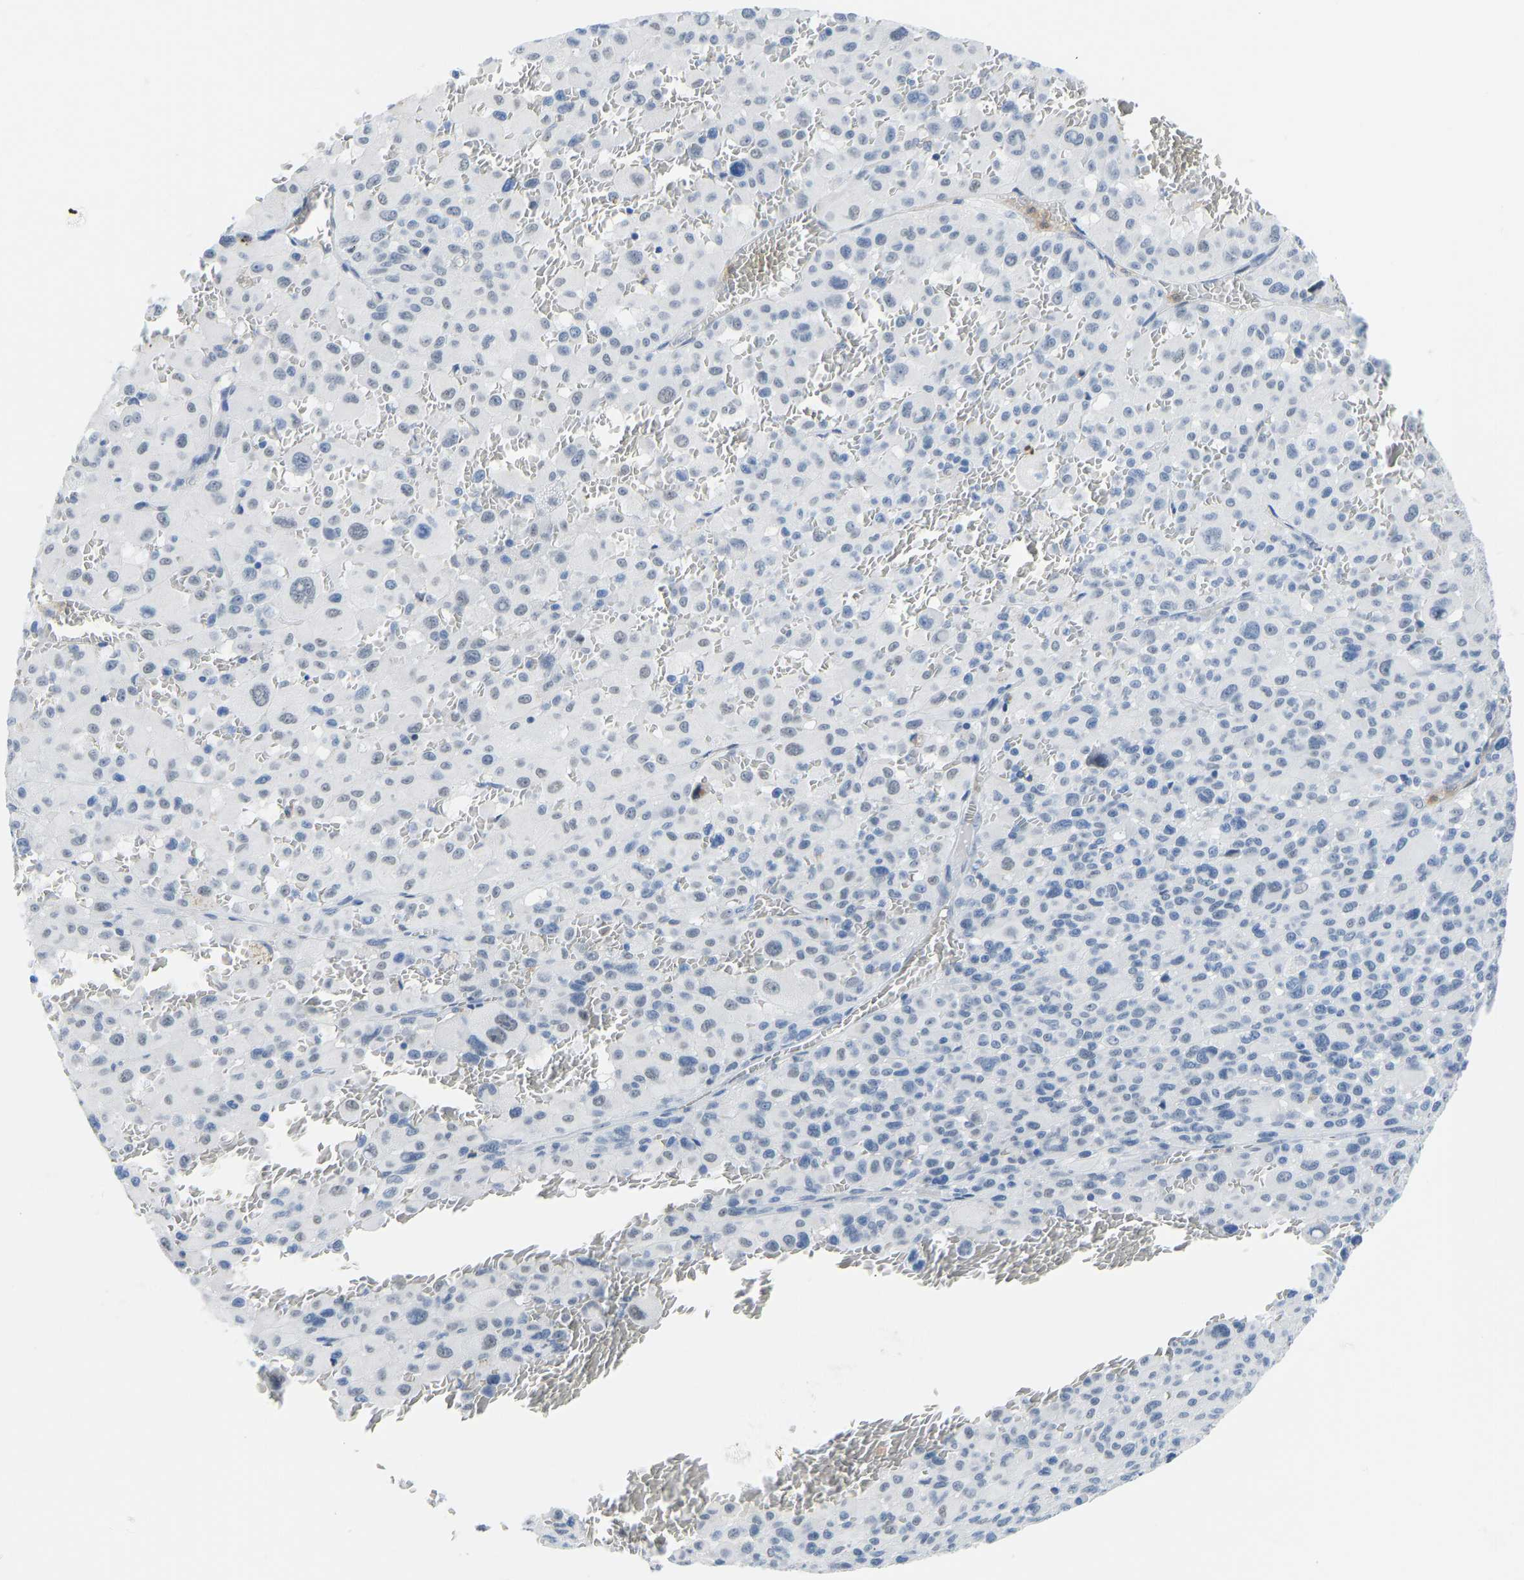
{"staining": {"intensity": "negative", "quantity": "none", "location": "none"}, "tissue": "melanoma", "cell_type": "Tumor cells", "image_type": "cancer", "snomed": [{"axis": "morphology", "description": "Malignant melanoma, Metastatic site"}, {"axis": "topography", "description": "Skin"}], "caption": "Immunohistochemistry (IHC) micrograph of neoplastic tissue: human malignant melanoma (metastatic site) stained with DAB (3,3'-diaminobenzidine) demonstrates no significant protein expression in tumor cells. (DAB (3,3'-diaminobenzidine) immunohistochemistry, high magnification).", "gene": "TXNDC2", "patient": {"sex": "female", "age": 74}}